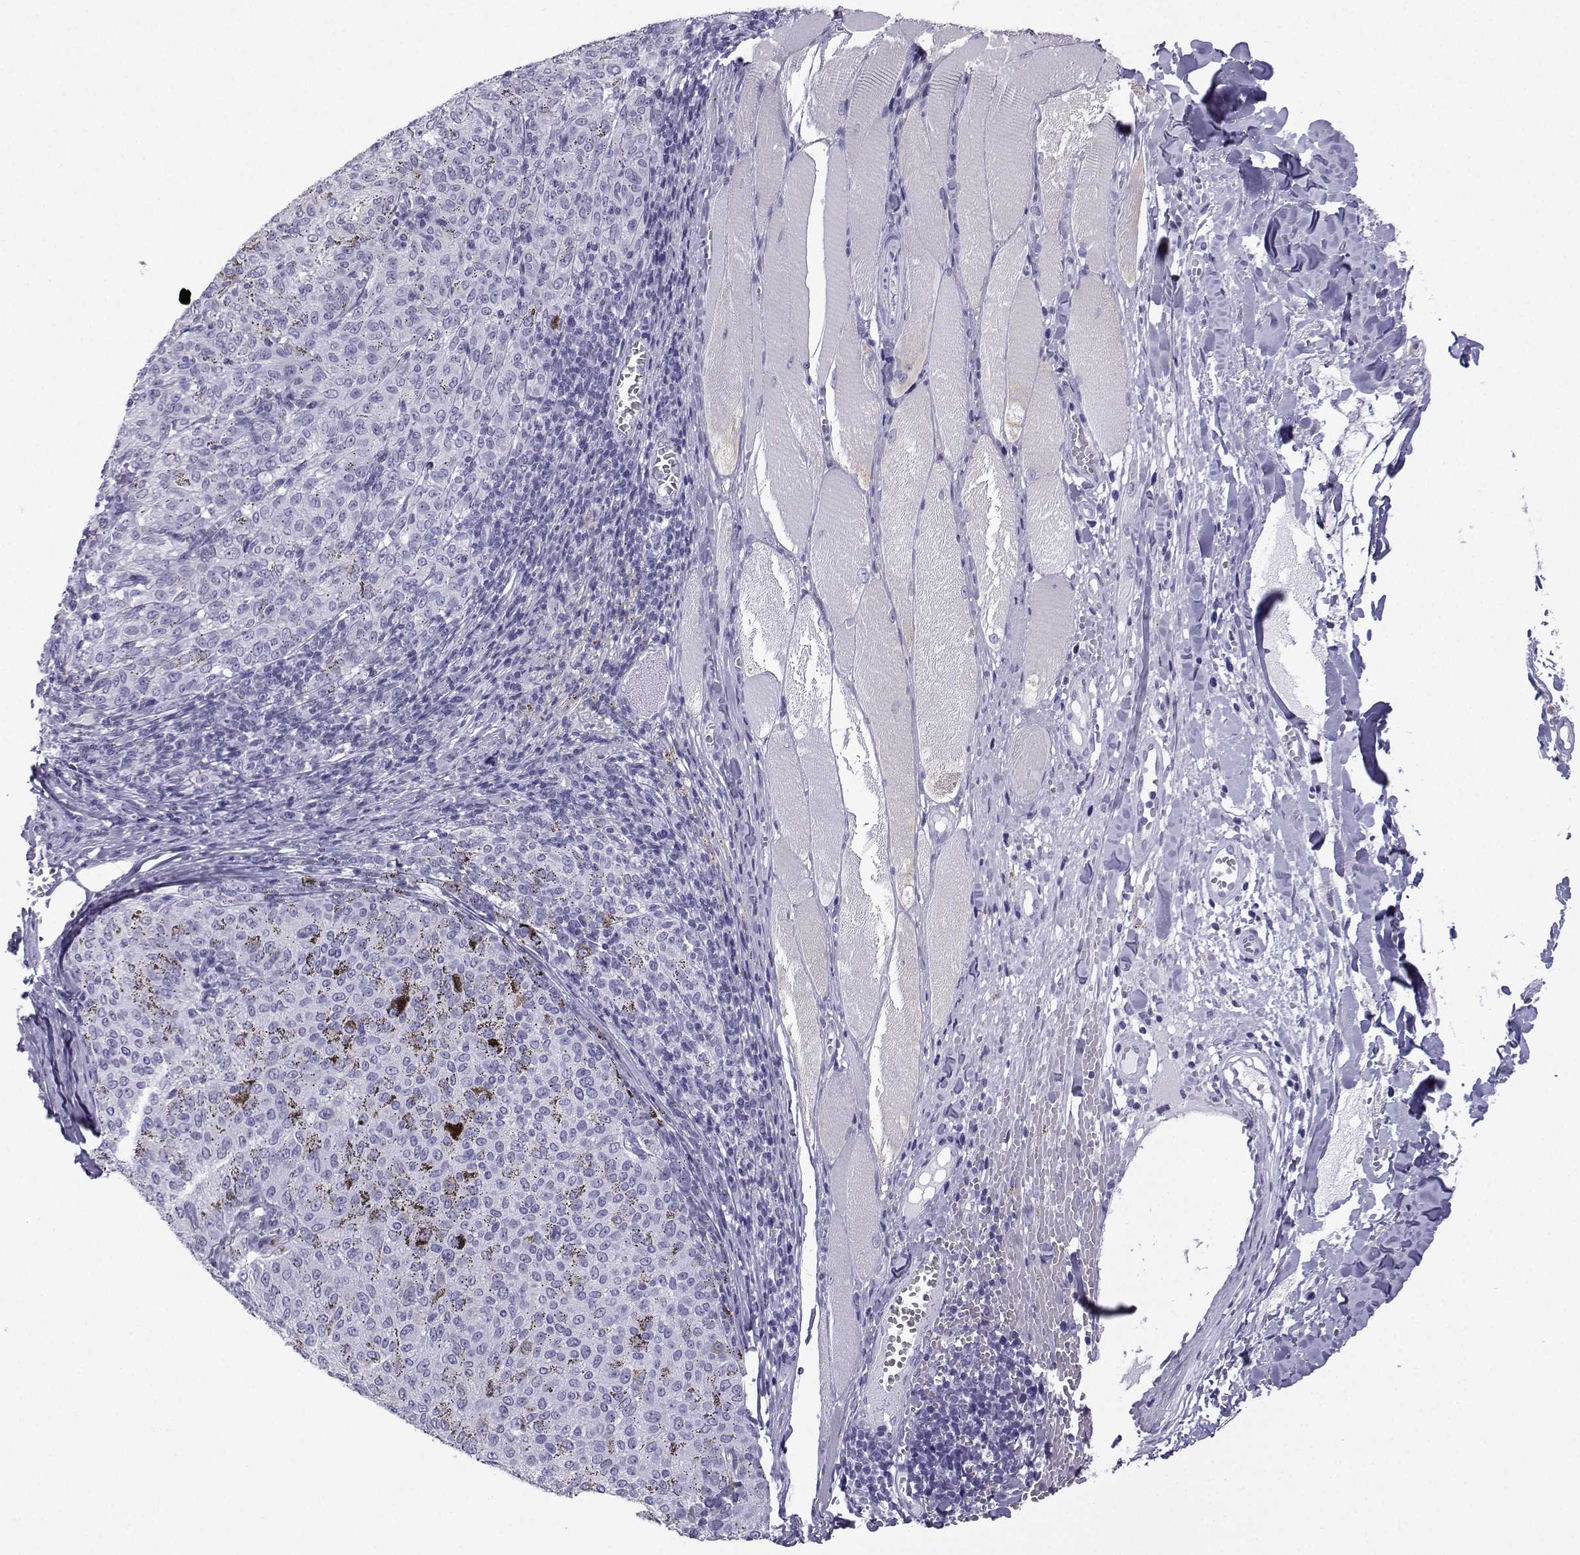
{"staining": {"intensity": "negative", "quantity": "none", "location": "none"}, "tissue": "melanoma", "cell_type": "Tumor cells", "image_type": "cancer", "snomed": [{"axis": "morphology", "description": "Malignant melanoma, NOS"}, {"axis": "topography", "description": "Skin"}], "caption": "The immunohistochemistry image has no significant expression in tumor cells of melanoma tissue.", "gene": "MRGBP", "patient": {"sex": "female", "age": 72}}